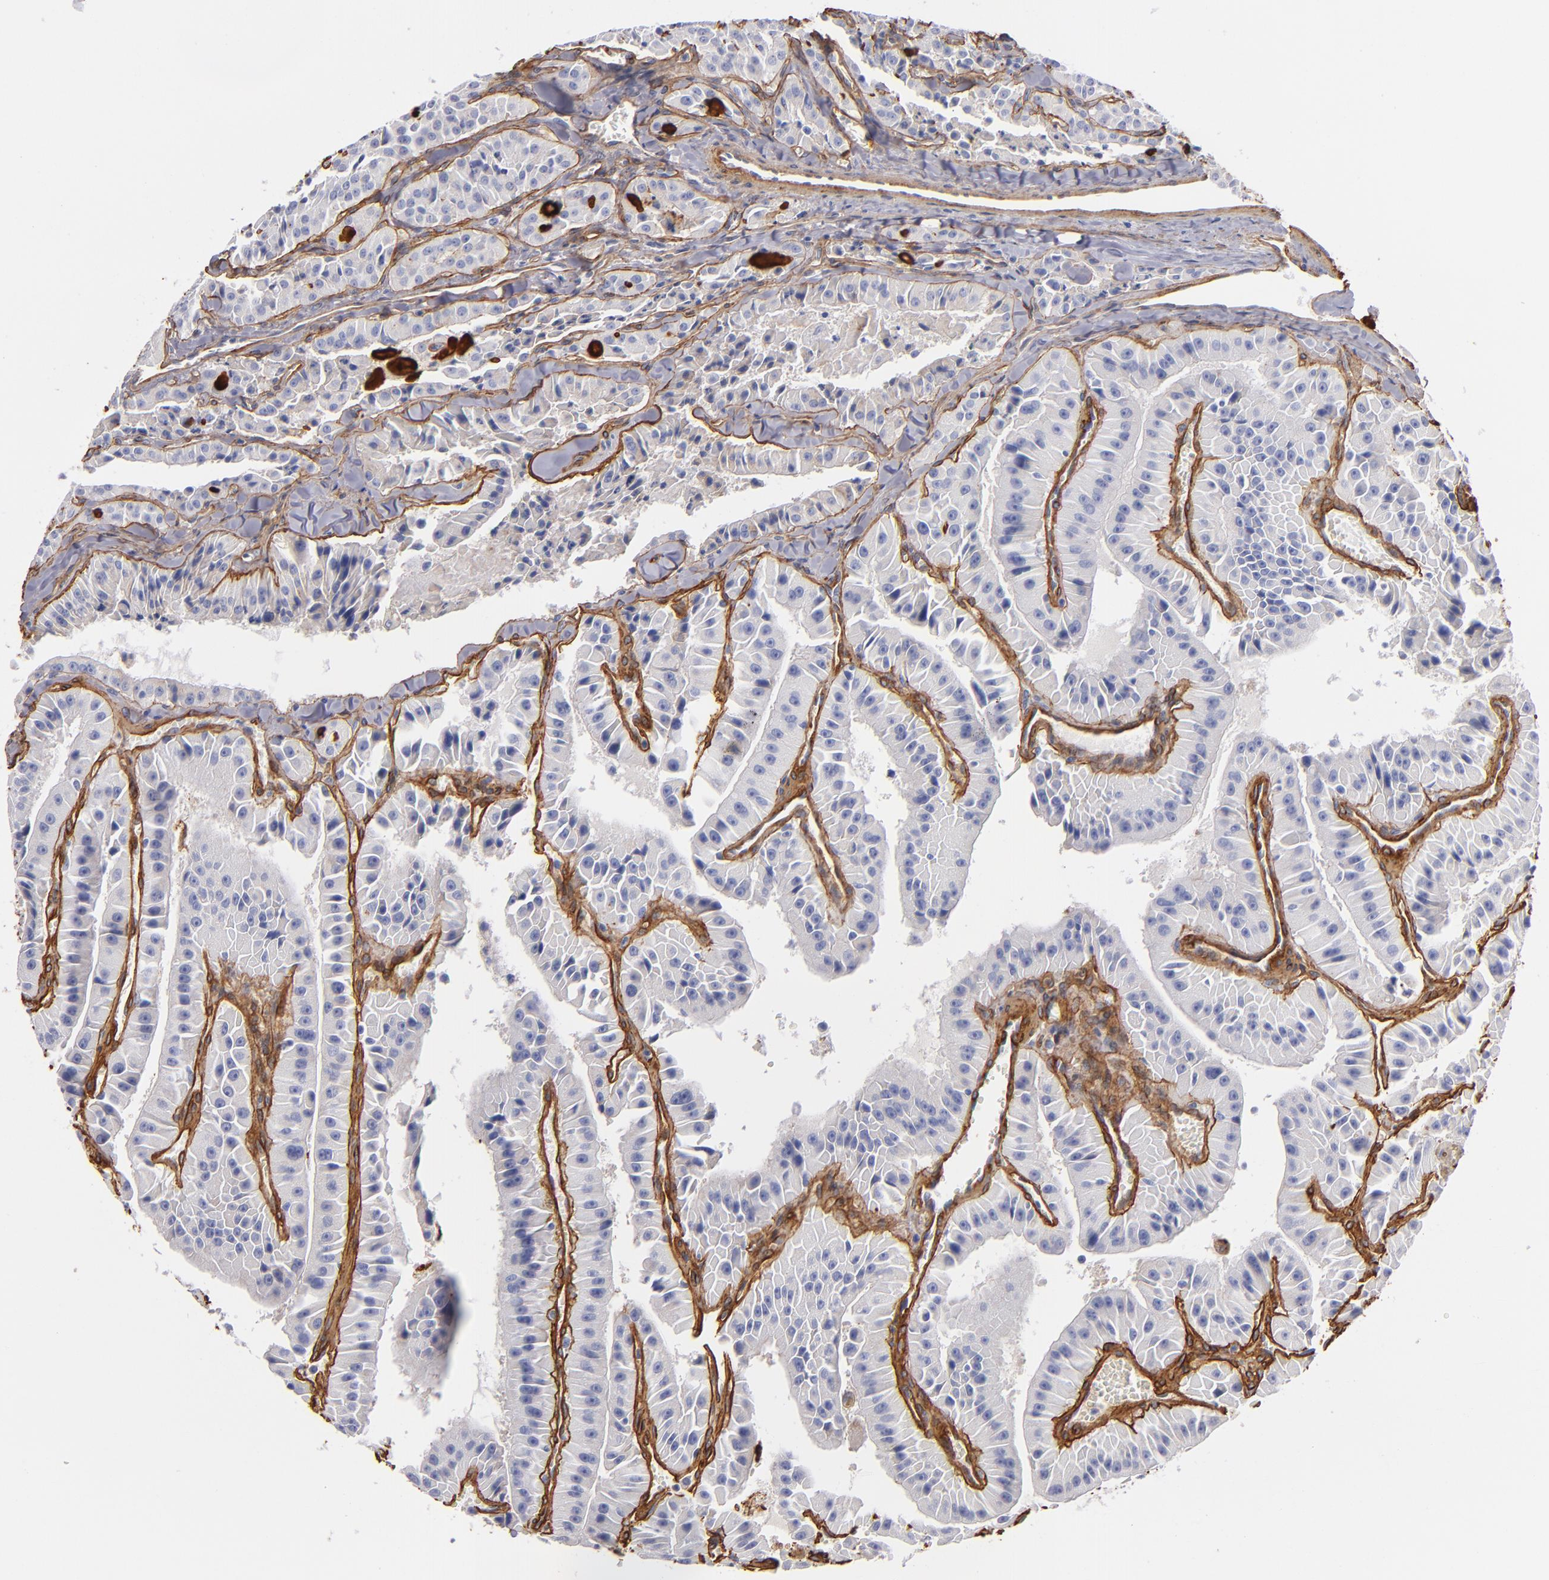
{"staining": {"intensity": "weak", "quantity": "<25%", "location": "cytoplasmic/membranous"}, "tissue": "thyroid cancer", "cell_type": "Tumor cells", "image_type": "cancer", "snomed": [{"axis": "morphology", "description": "Carcinoma, NOS"}, {"axis": "topography", "description": "Thyroid gland"}], "caption": "Micrograph shows no significant protein expression in tumor cells of carcinoma (thyroid).", "gene": "LAMC1", "patient": {"sex": "male", "age": 76}}